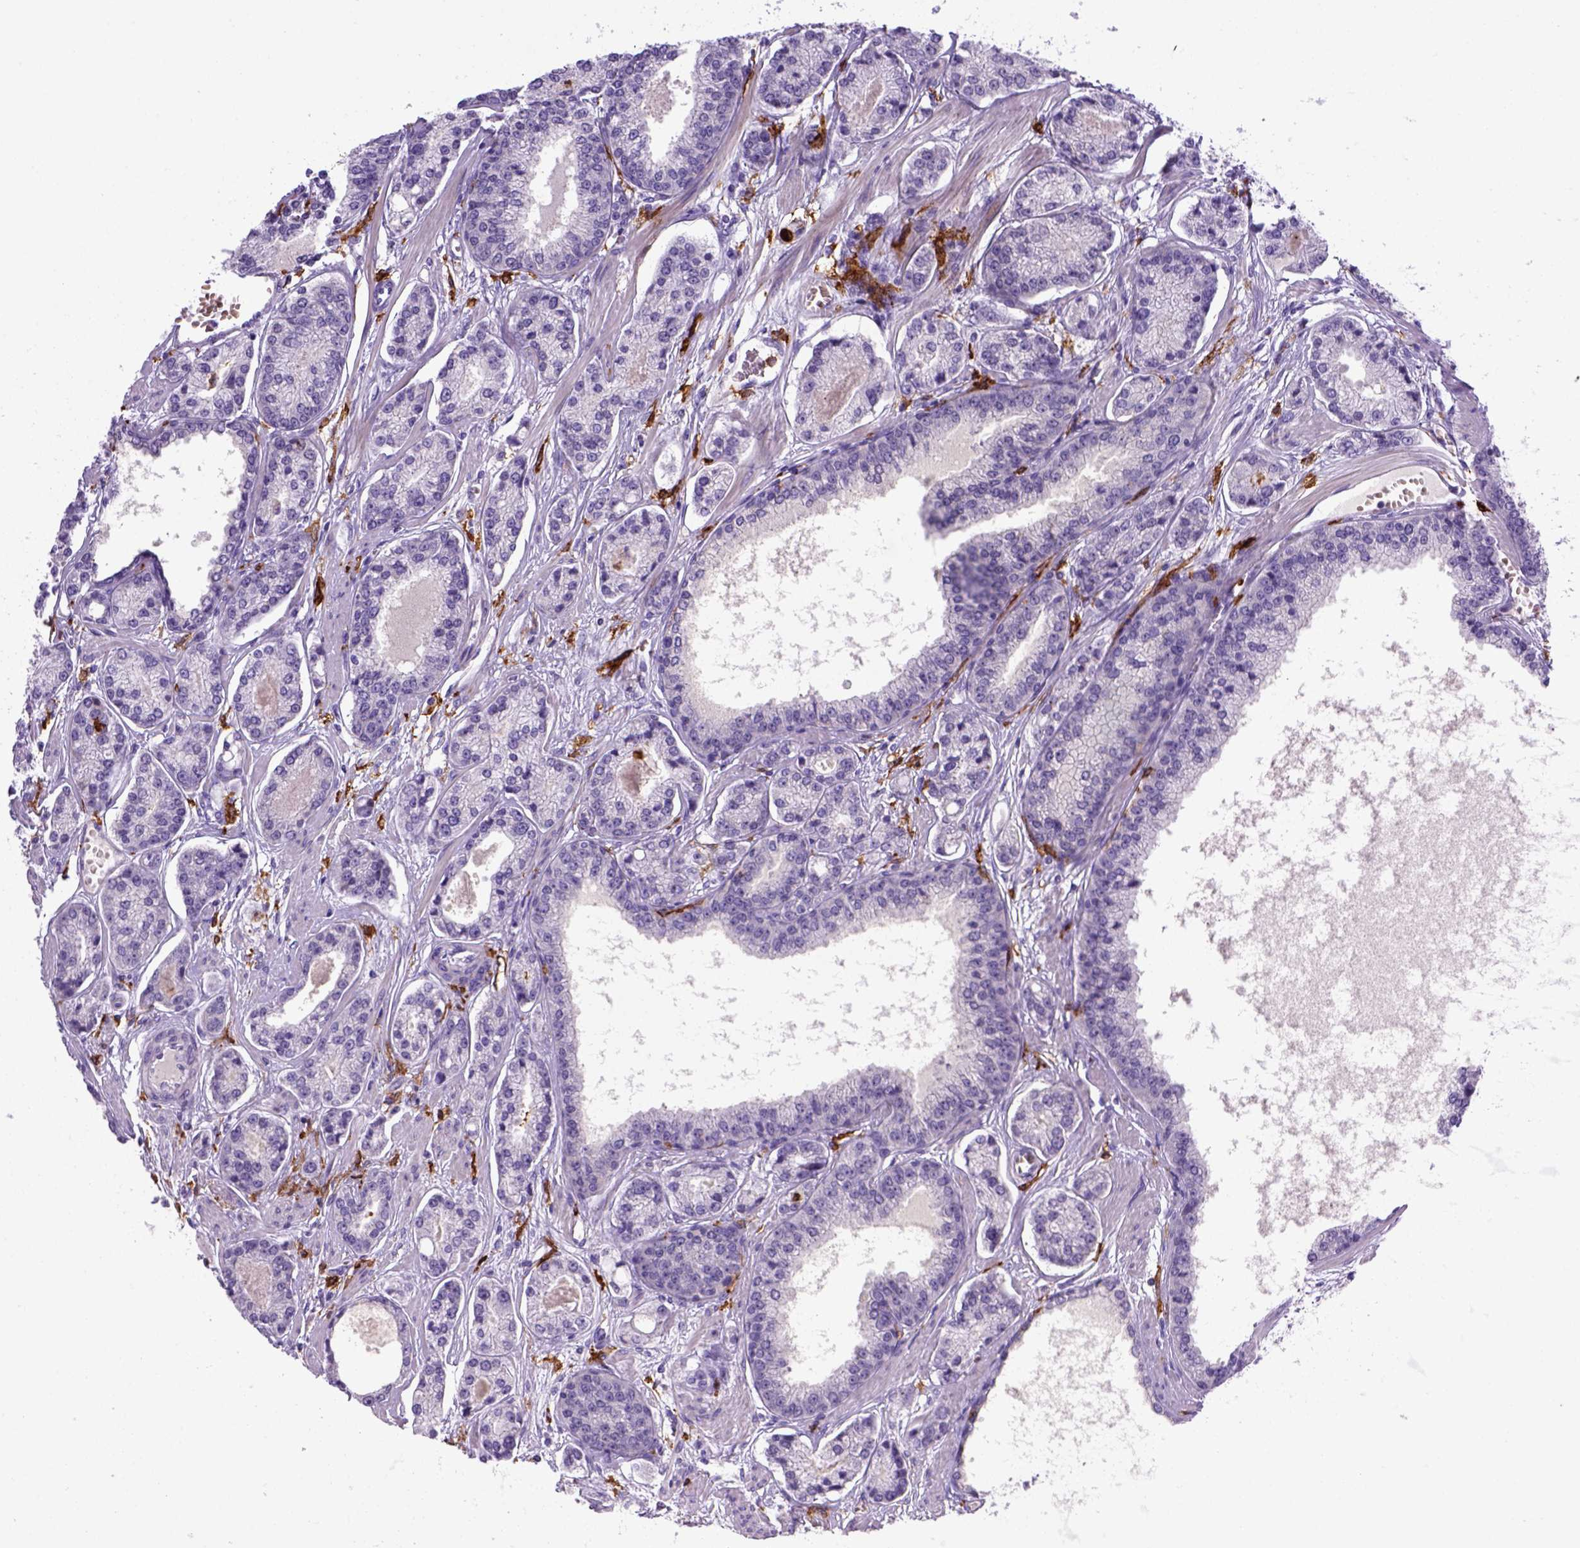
{"staining": {"intensity": "negative", "quantity": "none", "location": "none"}, "tissue": "prostate cancer", "cell_type": "Tumor cells", "image_type": "cancer", "snomed": [{"axis": "morphology", "description": "Adenocarcinoma, NOS"}, {"axis": "topography", "description": "Prostate"}], "caption": "Tumor cells show no significant protein expression in prostate cancer (adenocarcinoma).", "gene": "CD14", "patient": {"sex": "male", "age": 64}}